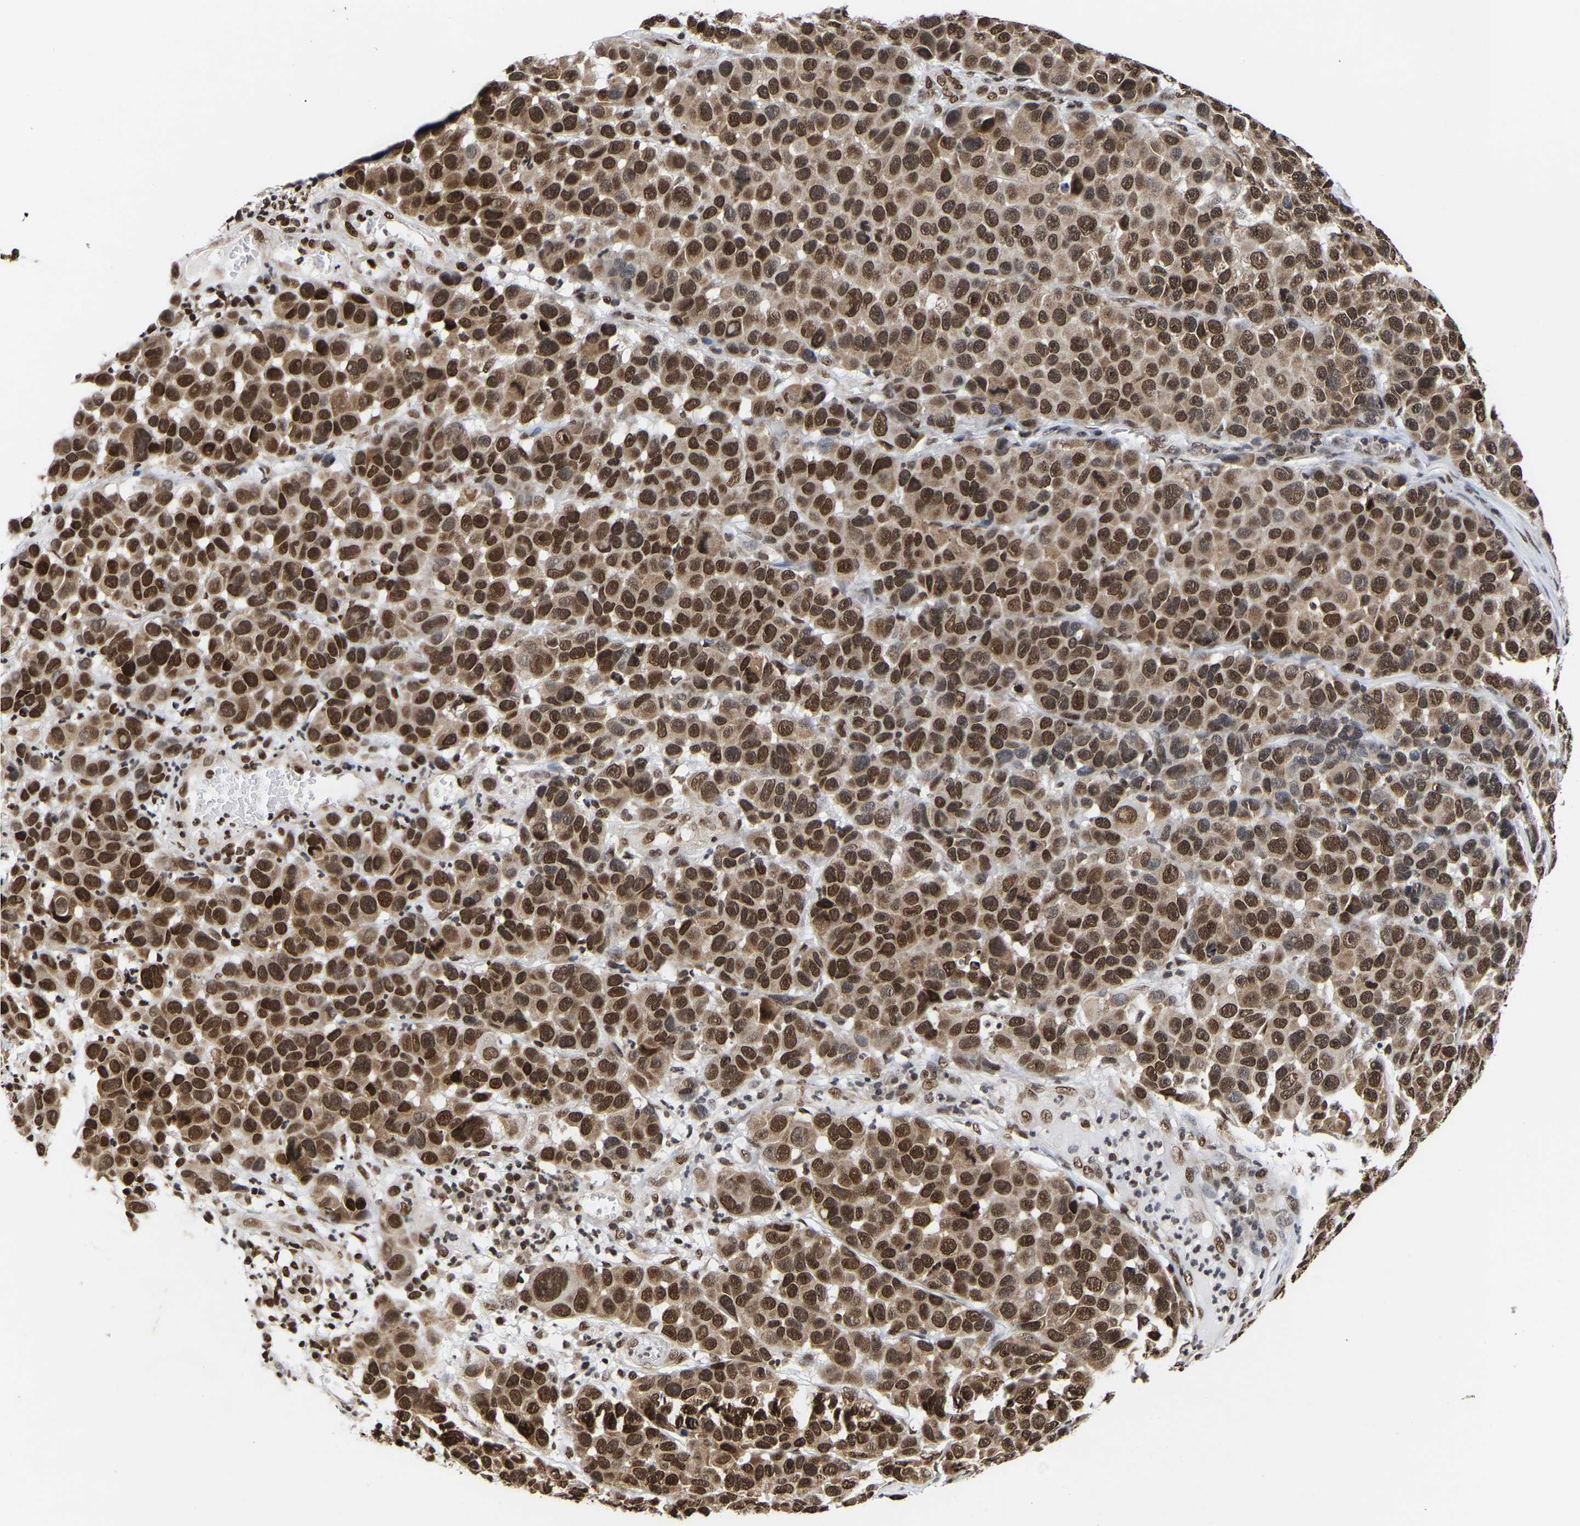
{"staining": {"intensity": "strong", "quantity": ">75%", "location": "cytoplasmic/membranous,nuclear"}, "tissue": "melanoma", "cell_type": "Tumor cells", "image_type": "cancer", "snomed": [{"axis": "morphology", "description": "Malignant melanoma, NOS"}, {"axis": "topography", "description": "Skin"}], "caption": "A high-resolution image shows immunohistochemistry (IHC) staining of melanoma, which reveals strong cytoplasmic/membranous and nuclear staining in about >75% of tumor cells.", "gene": "PSIP1", "patient": {"sex": "male", "age": 53}}